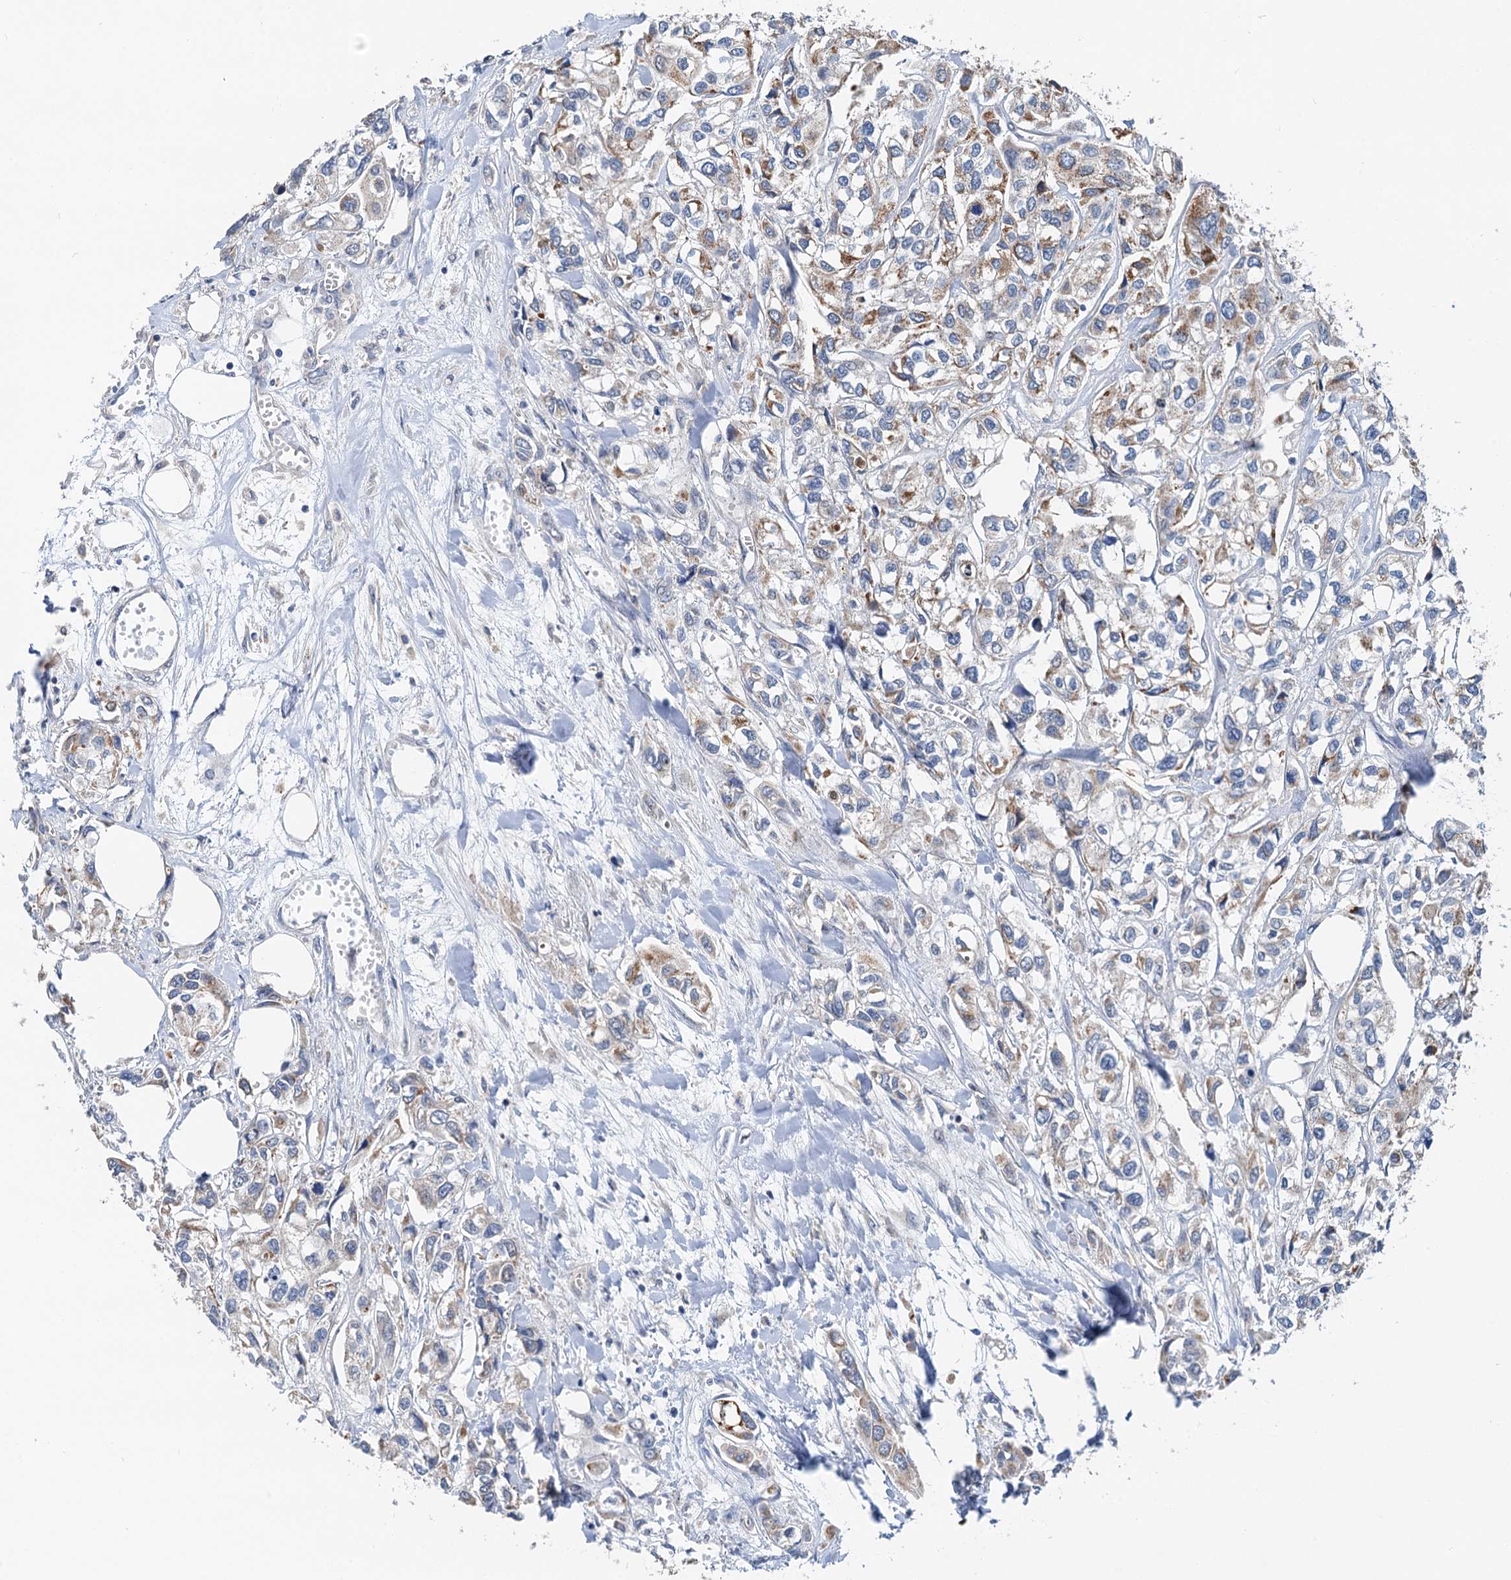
{"staining": {"intensity": "moderate", "quantity": "25%-75%", "location": "cytoplasmic/membranous"}, "tissue": "urothelial cancer", "cell_type": "Tumor cells", "image_type": "cancer", "snomed": [{"axis": "morphology", "description": "Urothelial carcinoma, High grade"}, {"axis": "topography", "description": "Urinary bladder"}], "caption": "High-magnification brightfield microscopy of urothelial cancer stained with DAB (brown) and counterstained with hematoxylin (blue). tumor cells exhibit moderate cytoplasmic/membranous positivity is seen in about25%-75% of cells.", "gene": "ANKRD26", "patient": {"sex": "male", "age": 67}}